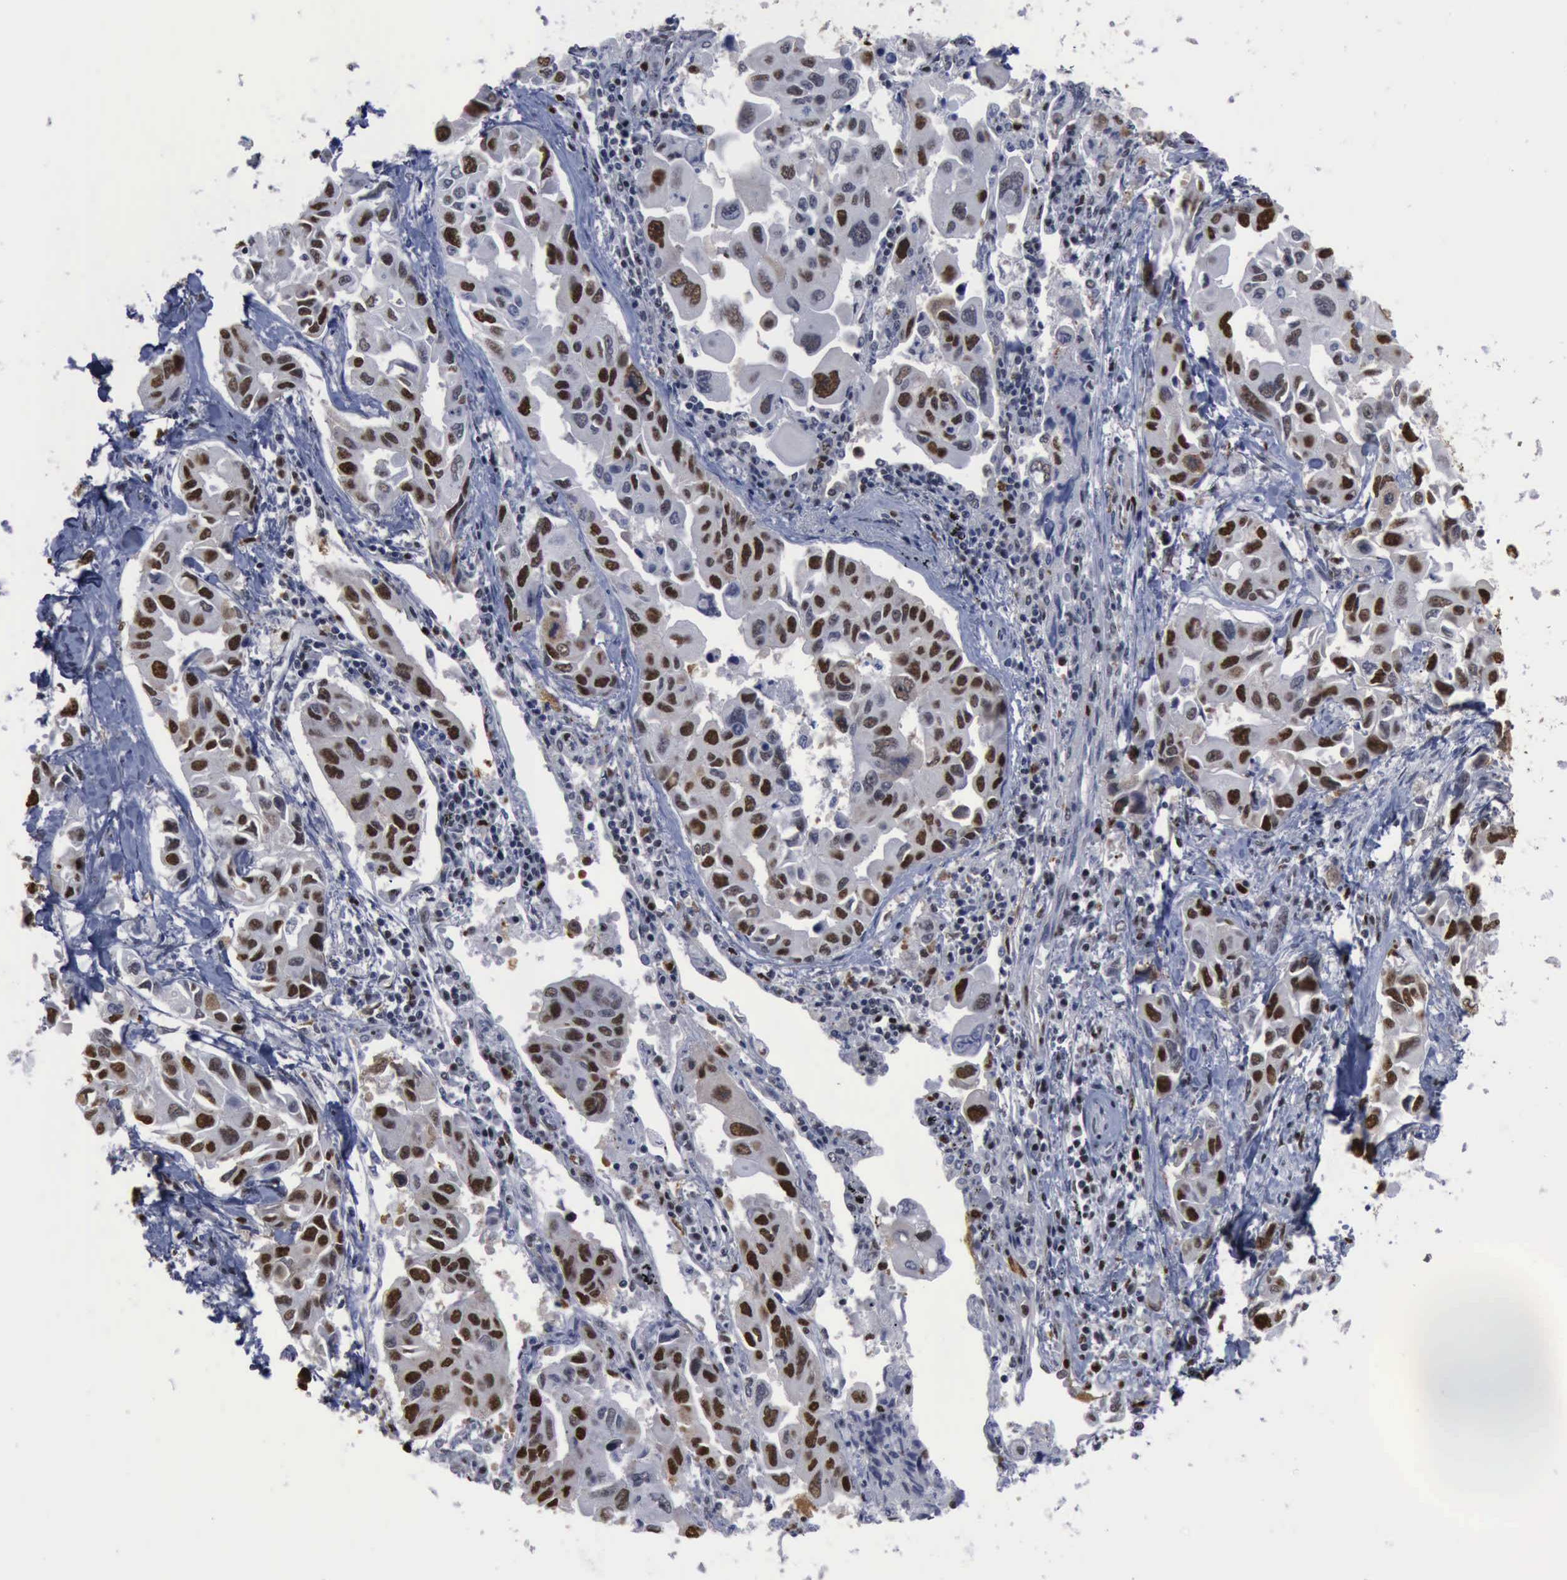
{"staining": {"intensity": "moderate", "quantity": ">75%", "location": "nuclear"}, "tissue": "lung cancer", "cell_type": "Tumor cells", "image_type": "cancer", "snomed": [{"axis": "morphology", "description": "Adenocarcinoma, NOS"}, {"axis": "topography", "description": "Lung"}], "caption": "Lung cancer (adenocarcinoma) was stained to show a protein in brown. There is medium levels of moderate nuclear positivity in approximately >75% of tumor cells.", "gene": "PCNA", "patient": {"sex": "male", "age": 64}}